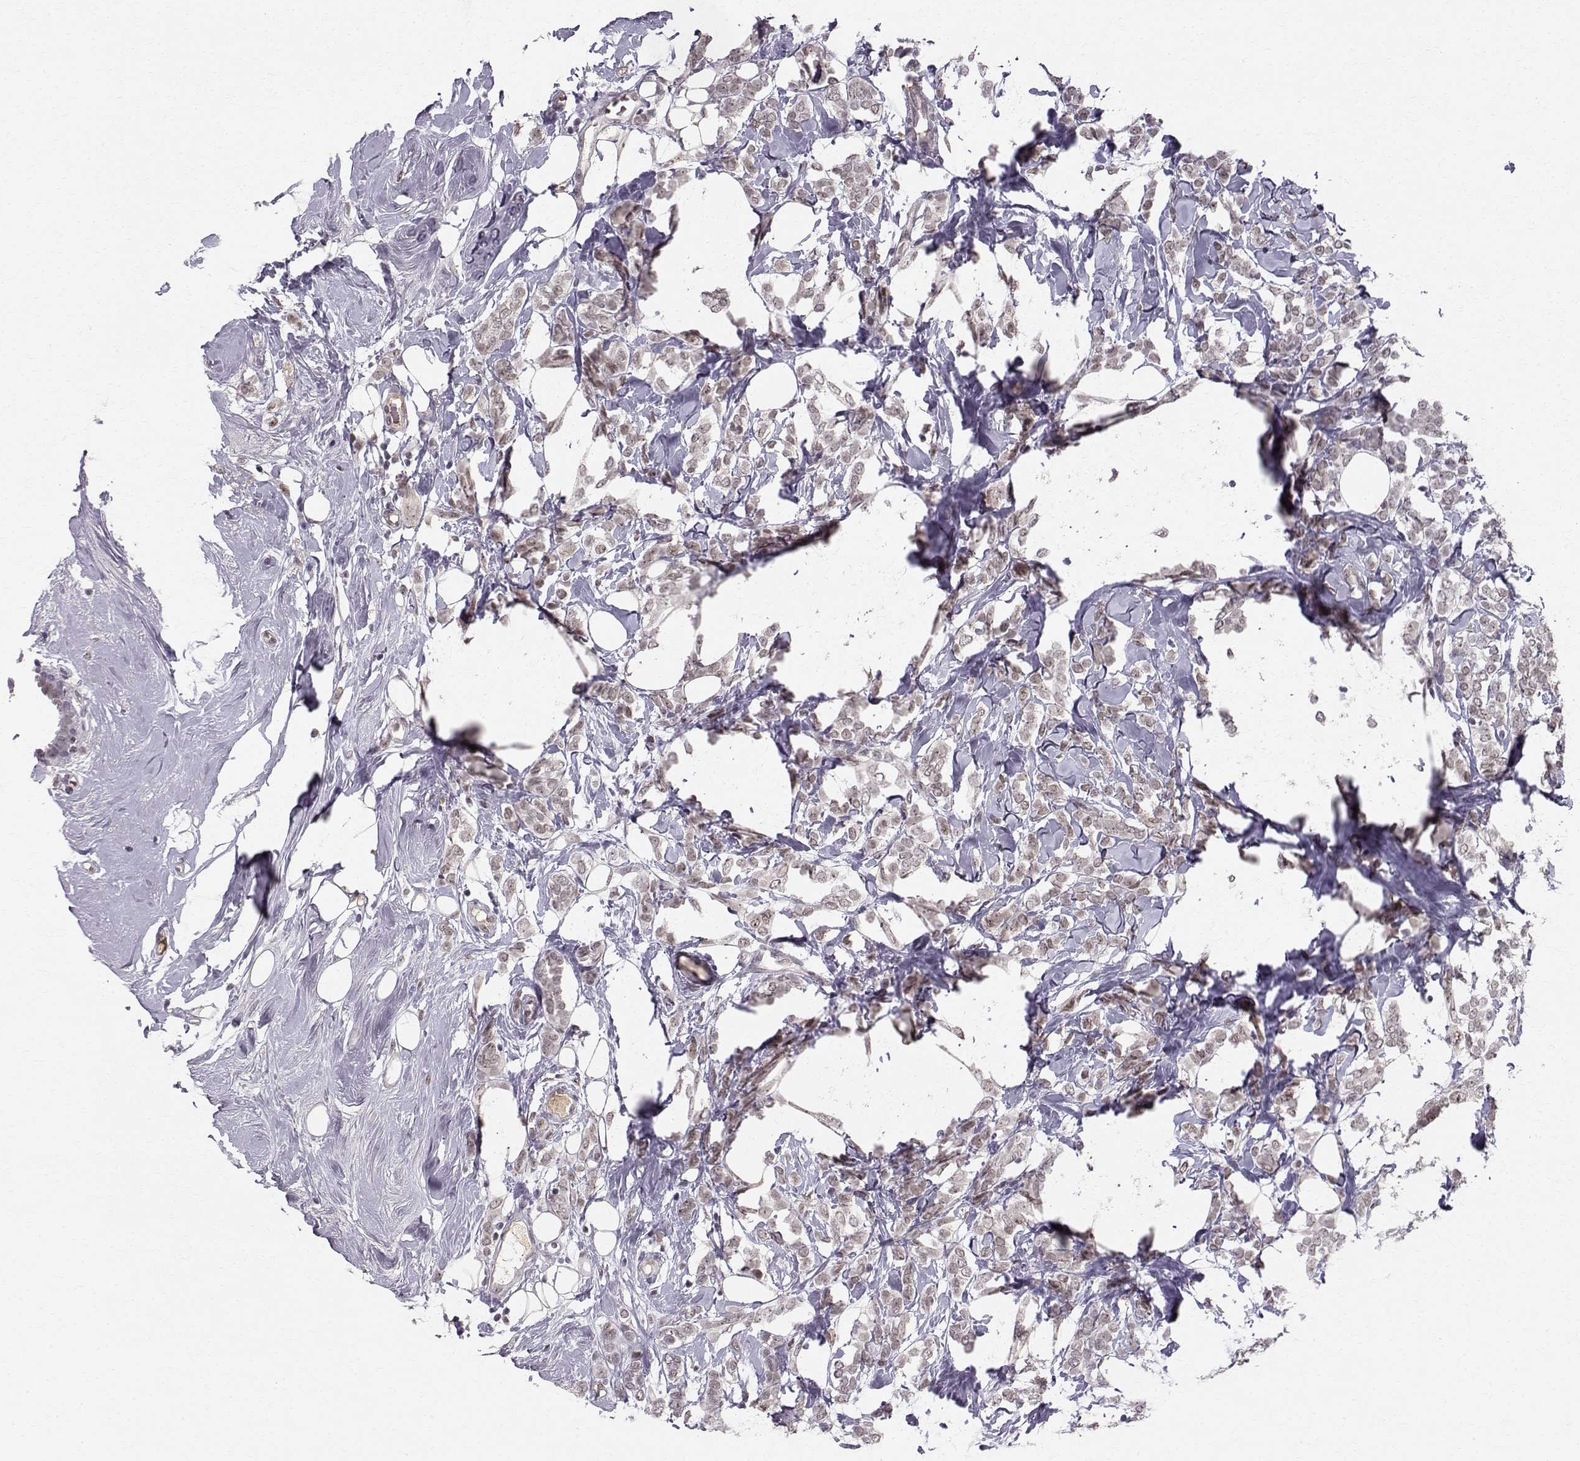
{"staining": {"intensity": "weak", "quantity": "25%-75%", "location": "cytoplasmic/membranous,nuclear"}, "tissue": "breast cancer", "cell_type": "Tumor cells", "image_type": "cancer", "snomed": [{"axis": "morphology", "description": "Lobular carcinoma"}, {"axis": "topography", "description": "Breast"}], "caption": "Immunohistochemistry (DAB) staining of human breast lobular carcinoma reveals weak cytoplasmic/membranous and nuclear protein positivity in about 25%-75% of tumor cells.", "gene": "RPP38", "patient": {"sex": "female", "age": 49}}